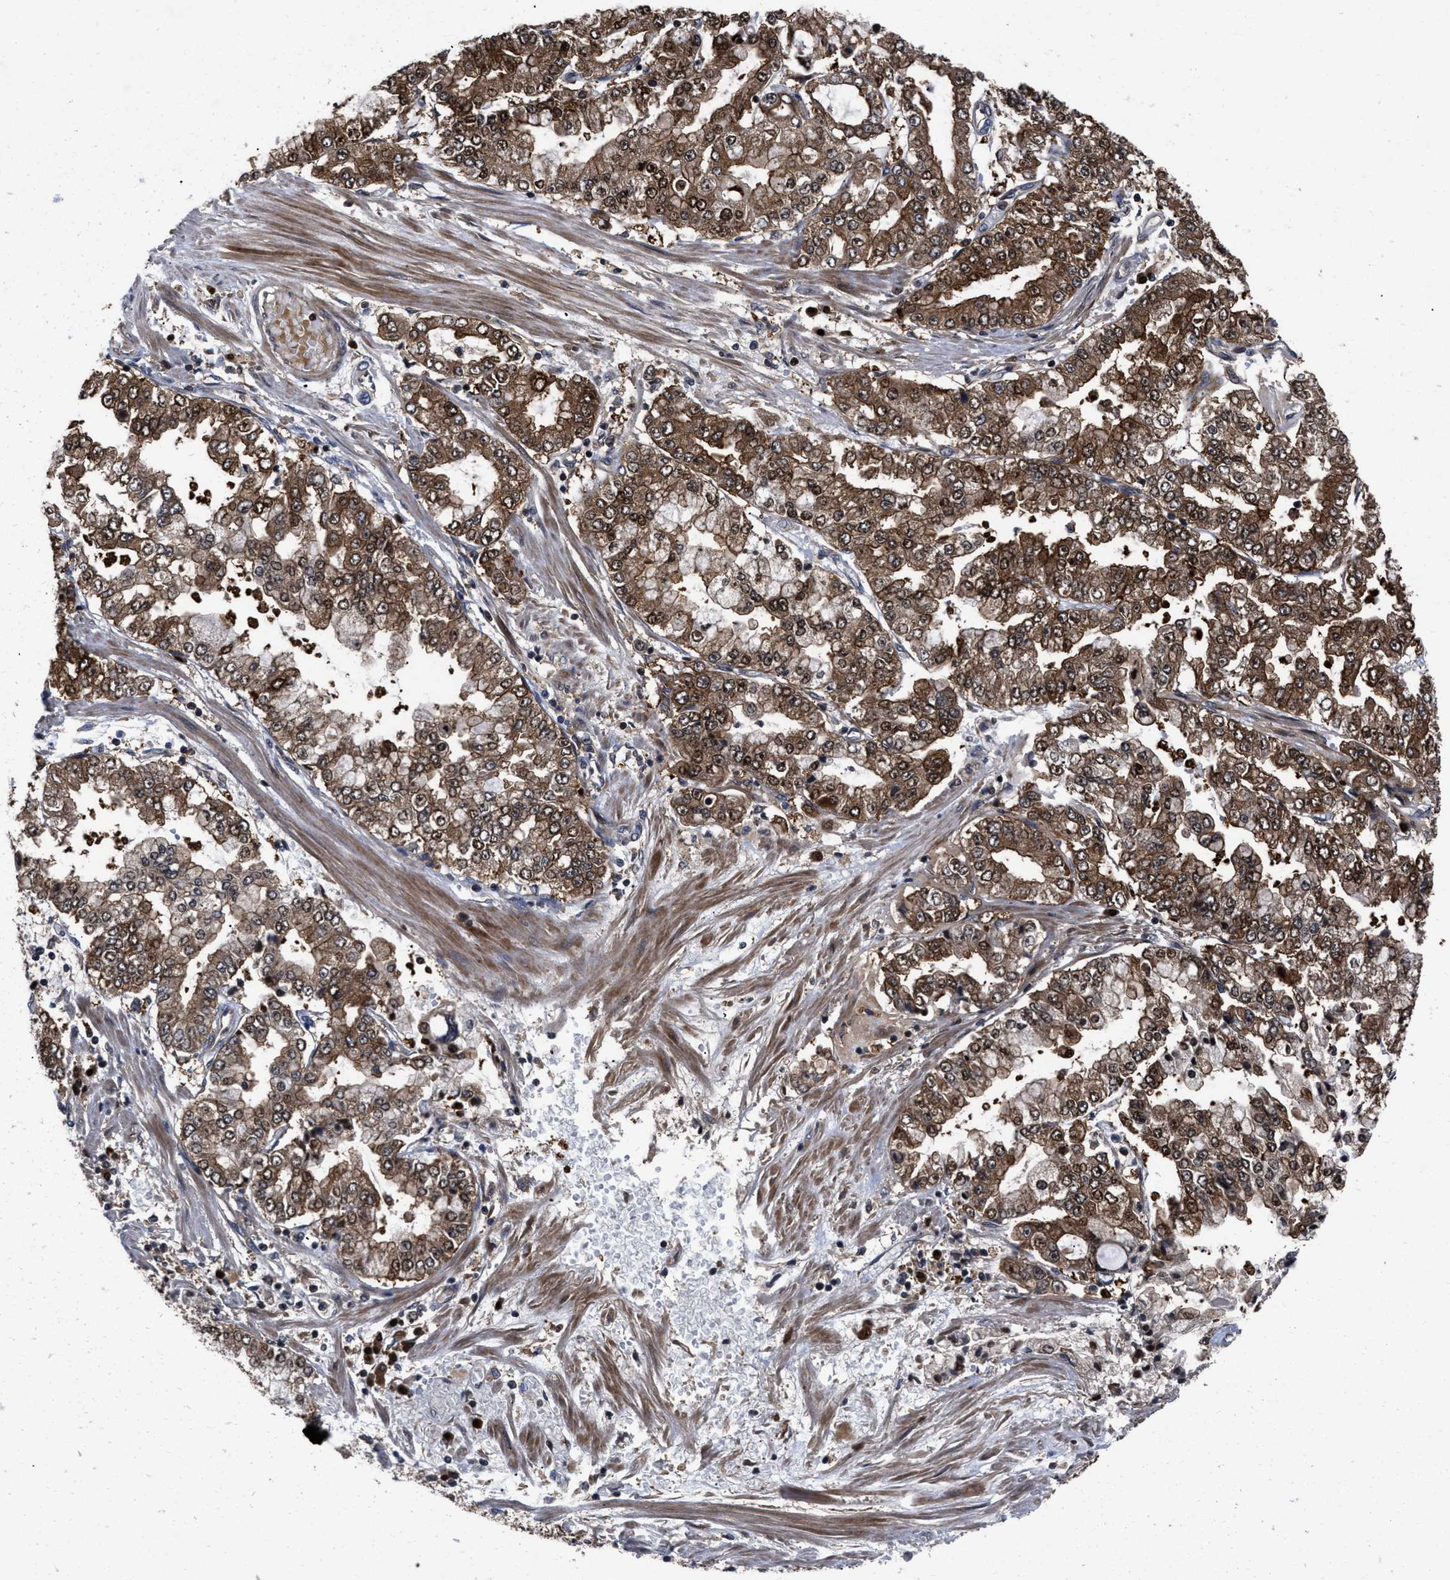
{"staining": {"intensity": "moderate", "quantity": ">75%", "location": "cytoplasmic/membranous,nuclear"}, "tissue": "stomach cancer", "cell_type": "Tumor cells", "image_type": "cancer", "snomed": [{"axis": "morphology", "description": "Adenocarcinoma, NOS"}, {"axis": "topography", "description": "Stomach"}], "caption": "Brown immunohistochemical staining in stomach cancer (adenocarcinoma) exhibits moderate cytoplasmic/membranous and nuclear expression in approximately >75% of tumor cells.", "gene": "FAM200A", "patient": {"sex": "male", "age": 76}}